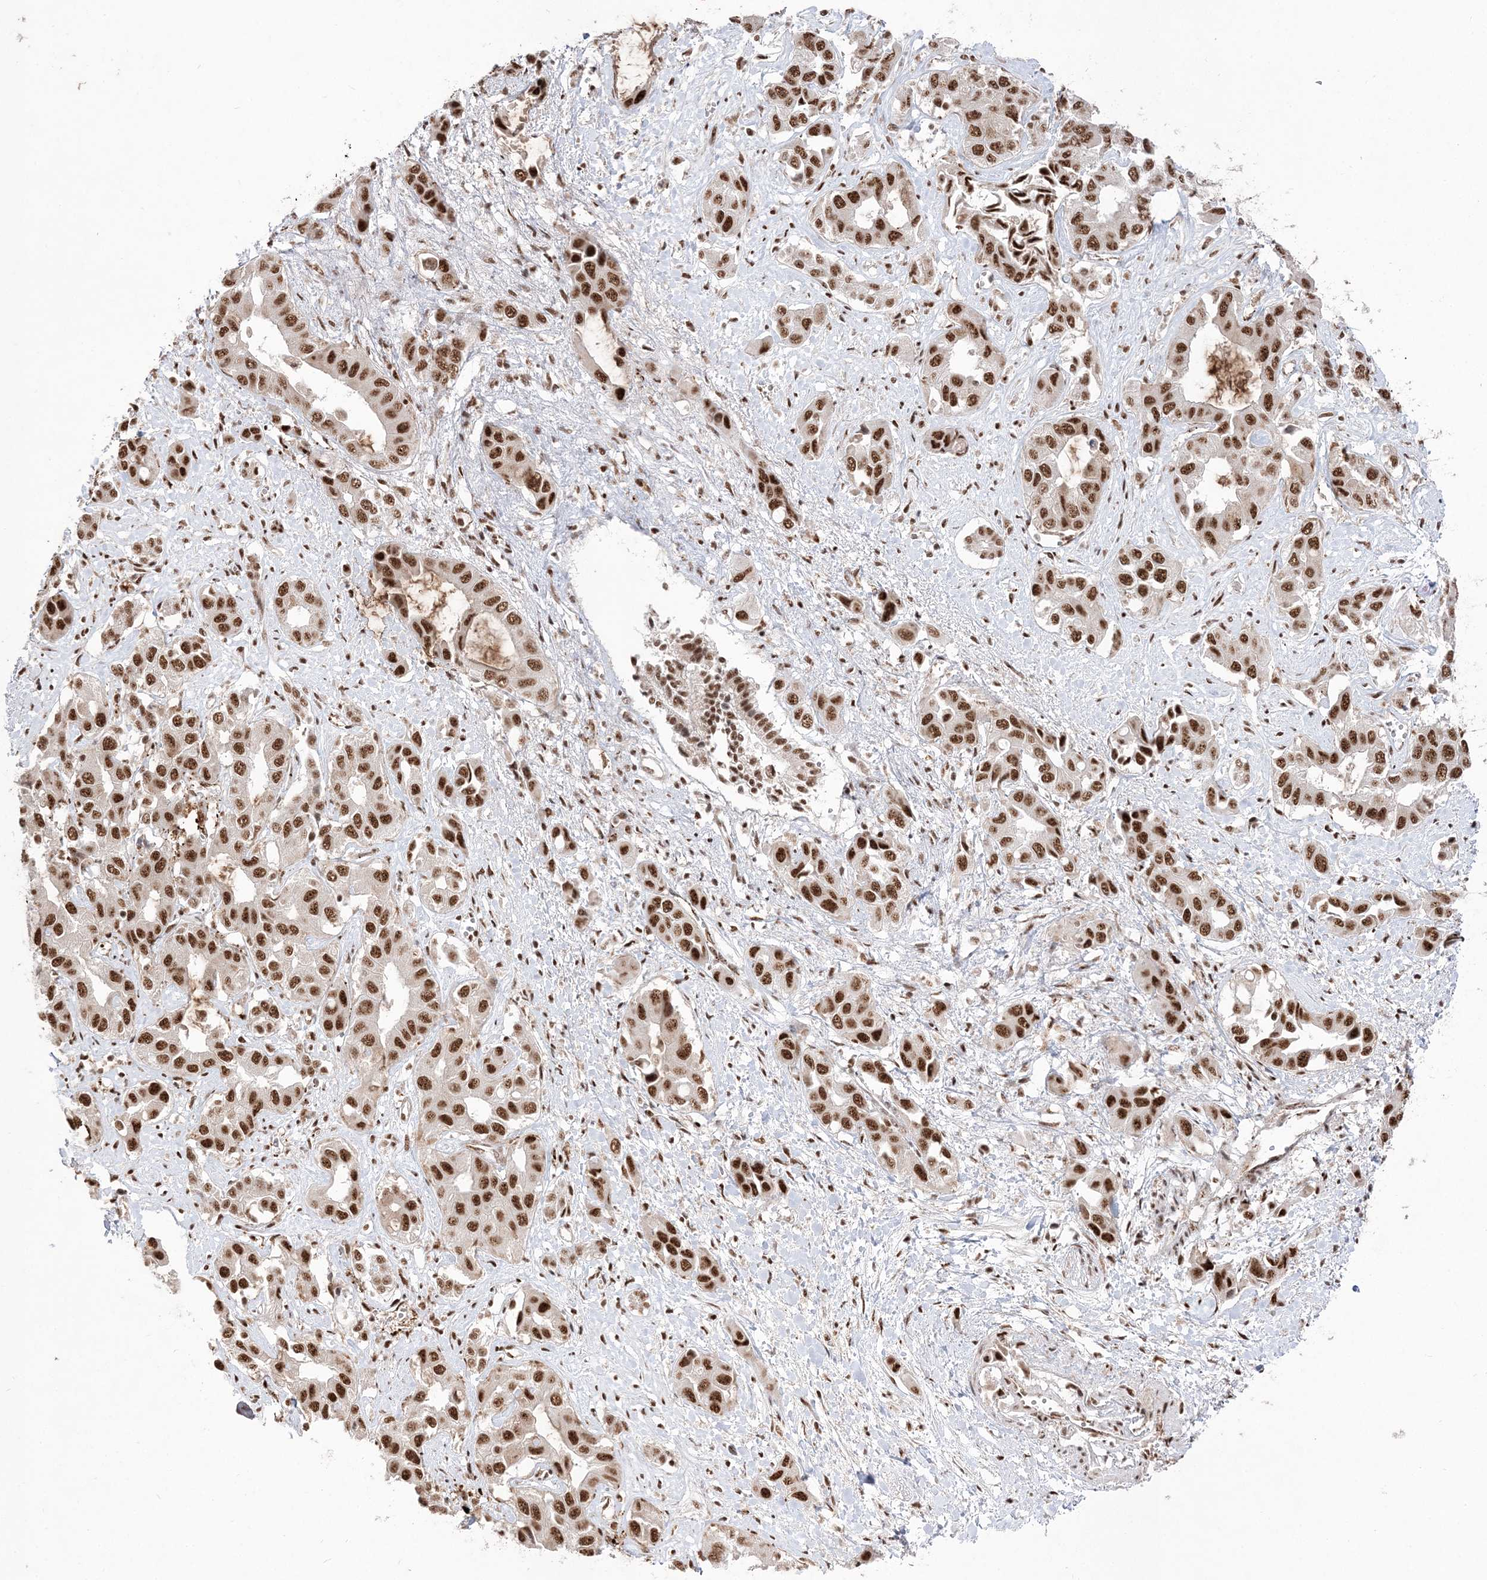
{"staining": {"intensity": "strong", "quantity": ">75%", "location": "nuclear"}, "tissue": "liver cancer", "cell_type": "Tumor cells", "image_type": "cancer", "snomed": [{"axis": "morphology", "description": "Cholangiocarcinoma"}, {"axis": "topography", "description": "Liver"}], "caption": "Immunohistochemistry of liver cholangiocarcinoma shows high levels of strong nuclear staining in approximately >75% of tumor cells.", "gene": "RBM17", "patient": {"sex": "female", "age": 52}}